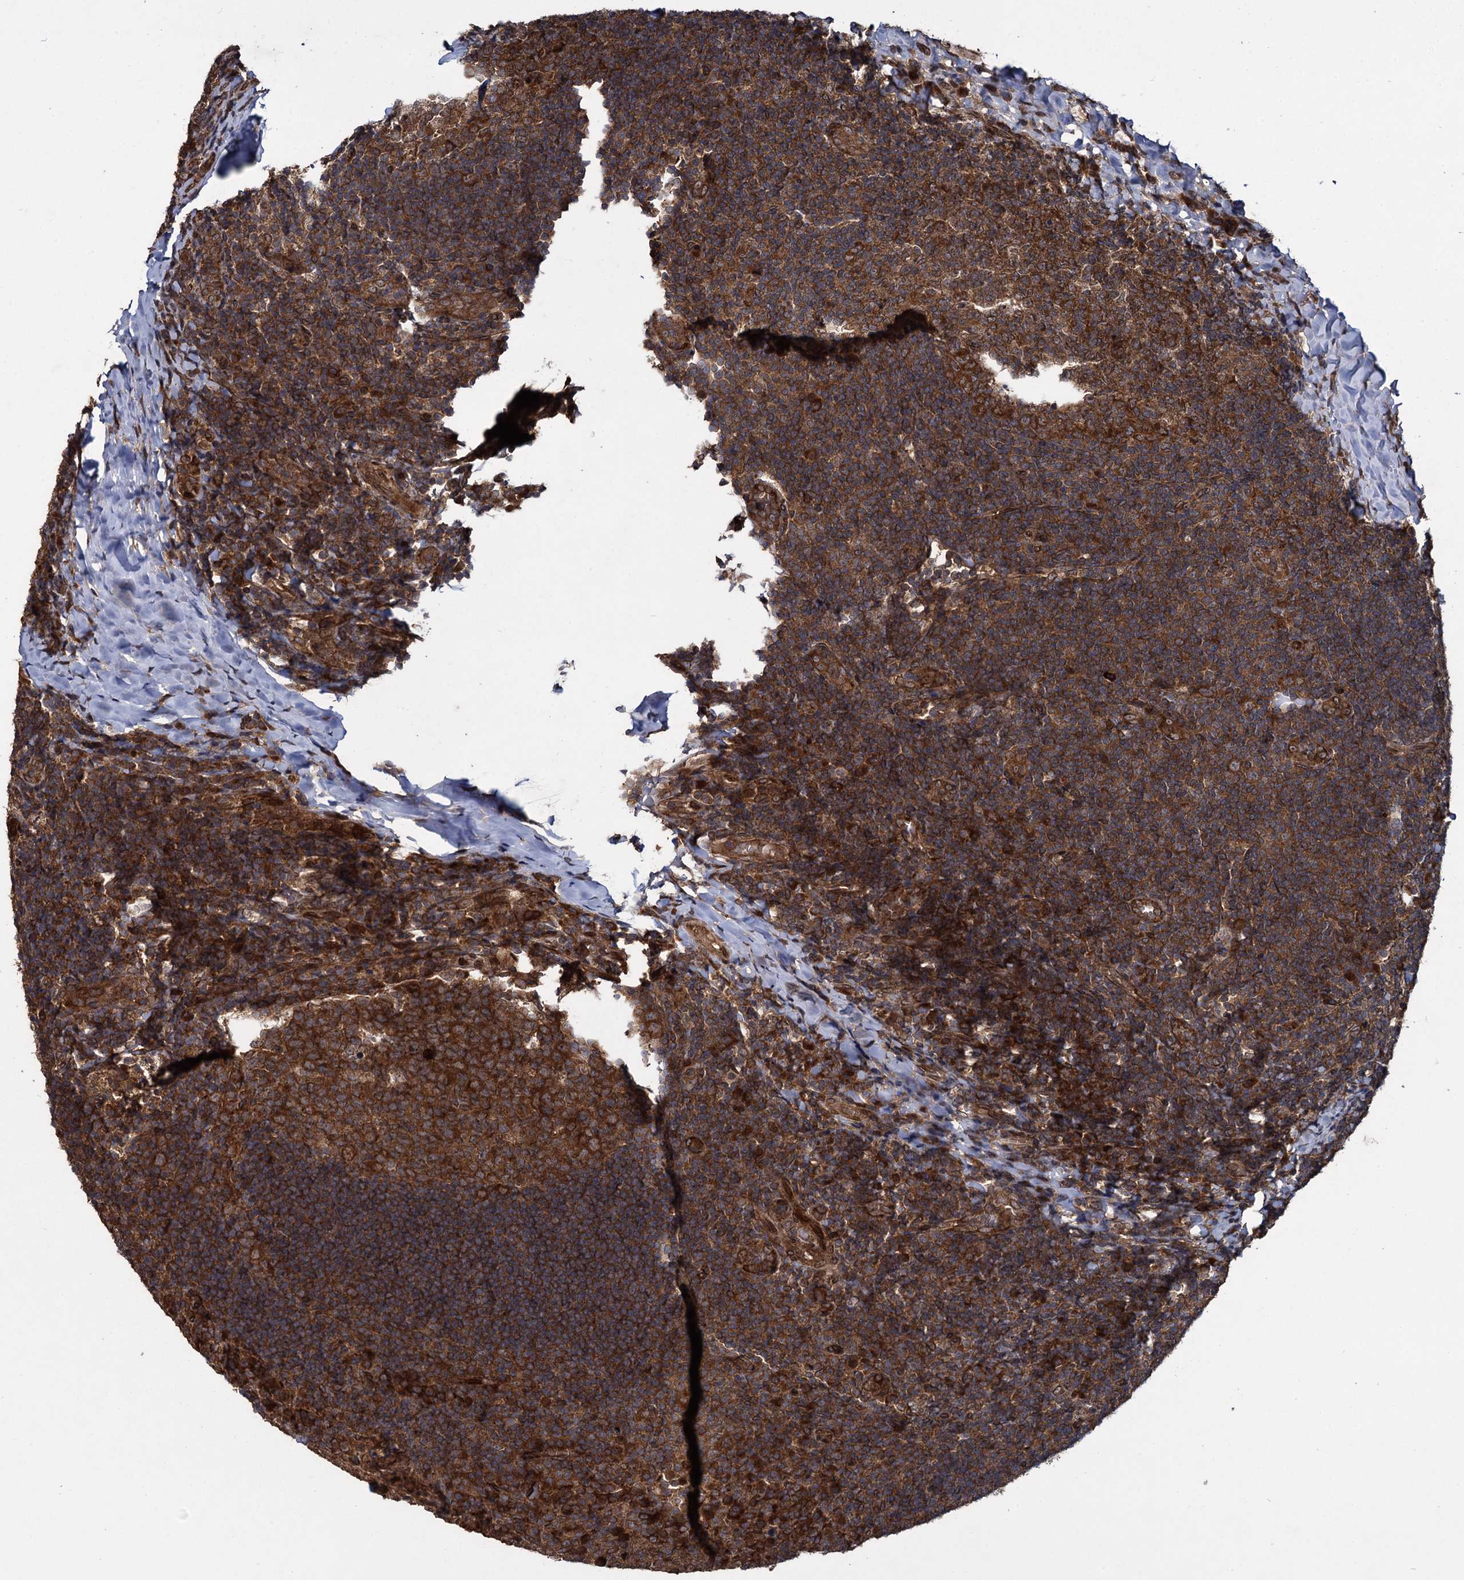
{"staining": {"intensity": "strong", "quantity": ">75%", "location": "cytoplasmic/membranous"}, "tissue": "tonsil", "cell_type": "Germinal center cells", "image_type": "normal", "snomed": [{"axis": "morphology", "description": "Normal tissue, NOS"}, {"axis": "topography", "description": "Tonsil"}], "caption": "There is high levels of strong cytoplasmic/membranous positivity in germinal center cells of unremarkable tonsil, as demonstrated by immunohistochemical staining (brown color).", "gene": "DCP1B", "patient": {"sex": "male", "age": 17}}